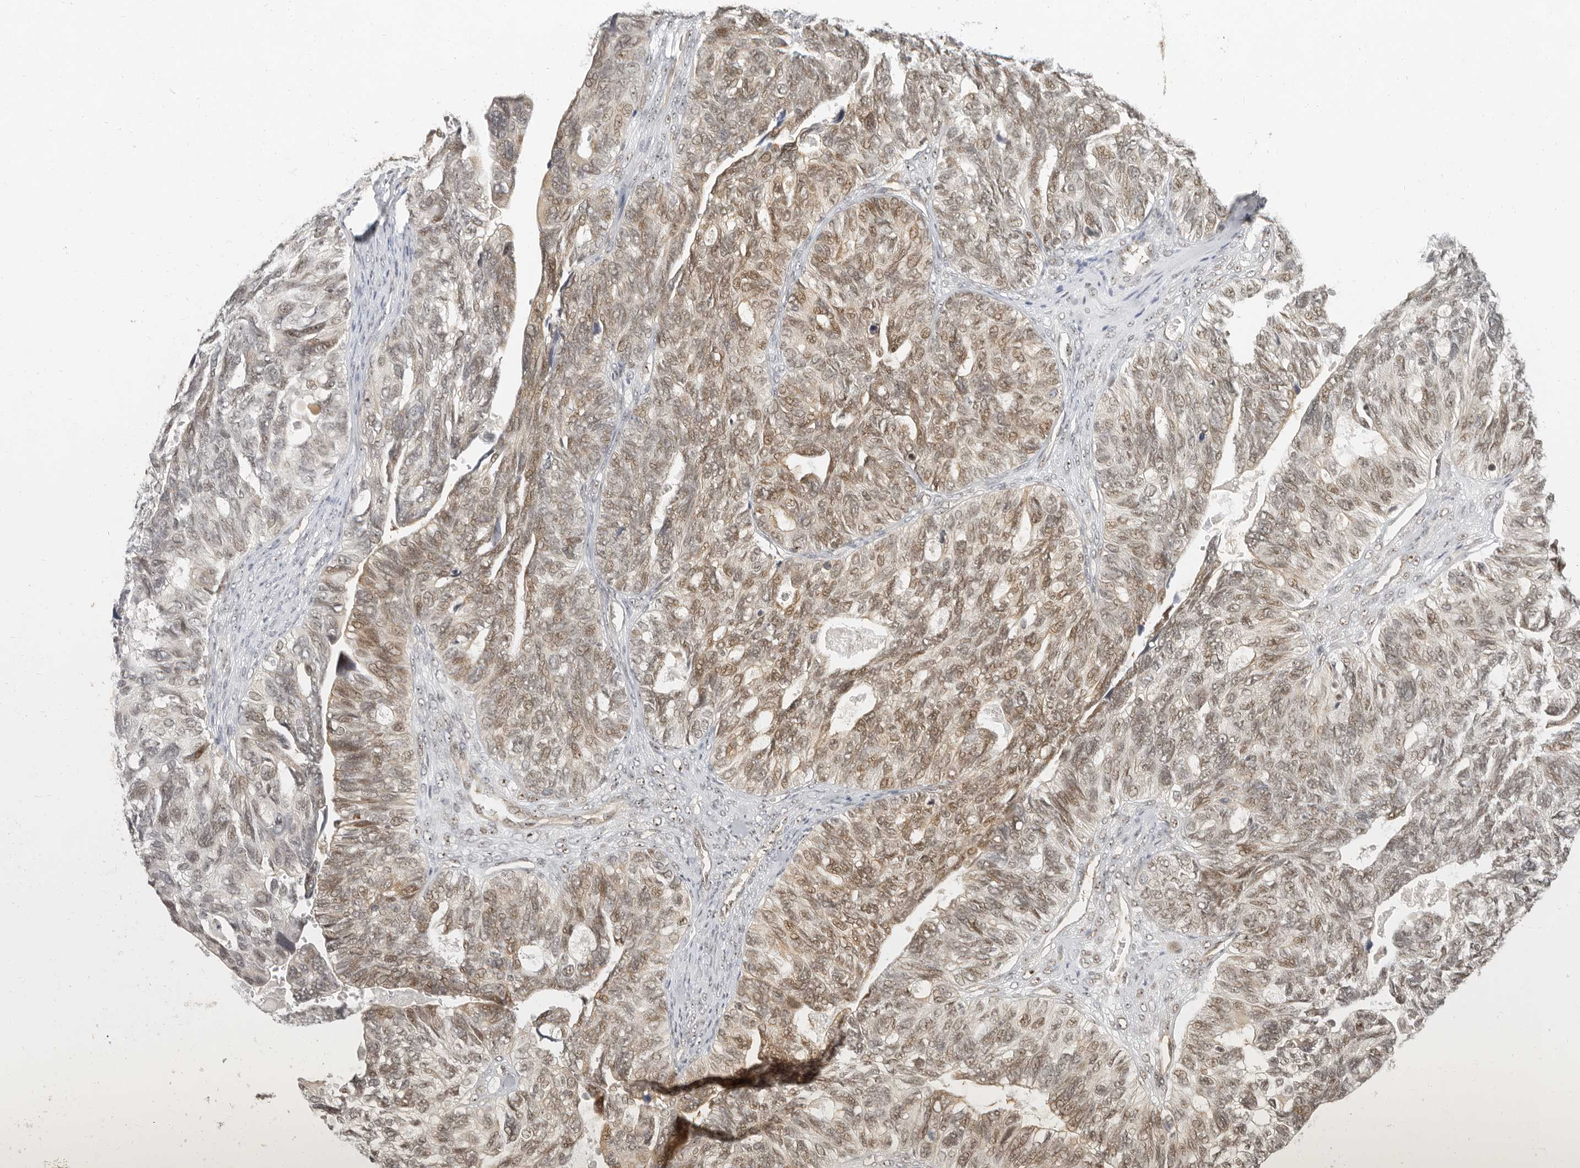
{"staining": {"intensity": "moderate", "quantity": ">75%", "location": "nuclear"}, "tissue": "ovarian cancer", "cell_type": "Tumor cells", "image_type": "cancer", "snomed": [{"axis": "morphology", "description": "Cystadenocarcinoma, serous, NOS"}, {"axis": "topography", "description": "Ovary"}], "caption": "The immunohistochemical stain highlights moderate nuclear positivity in tumor cells of ovarian cancer (serous cystadenocarcinoma) tissue.", "gene": "BAP1", "patient": {"sex": "female", "age": 79}}